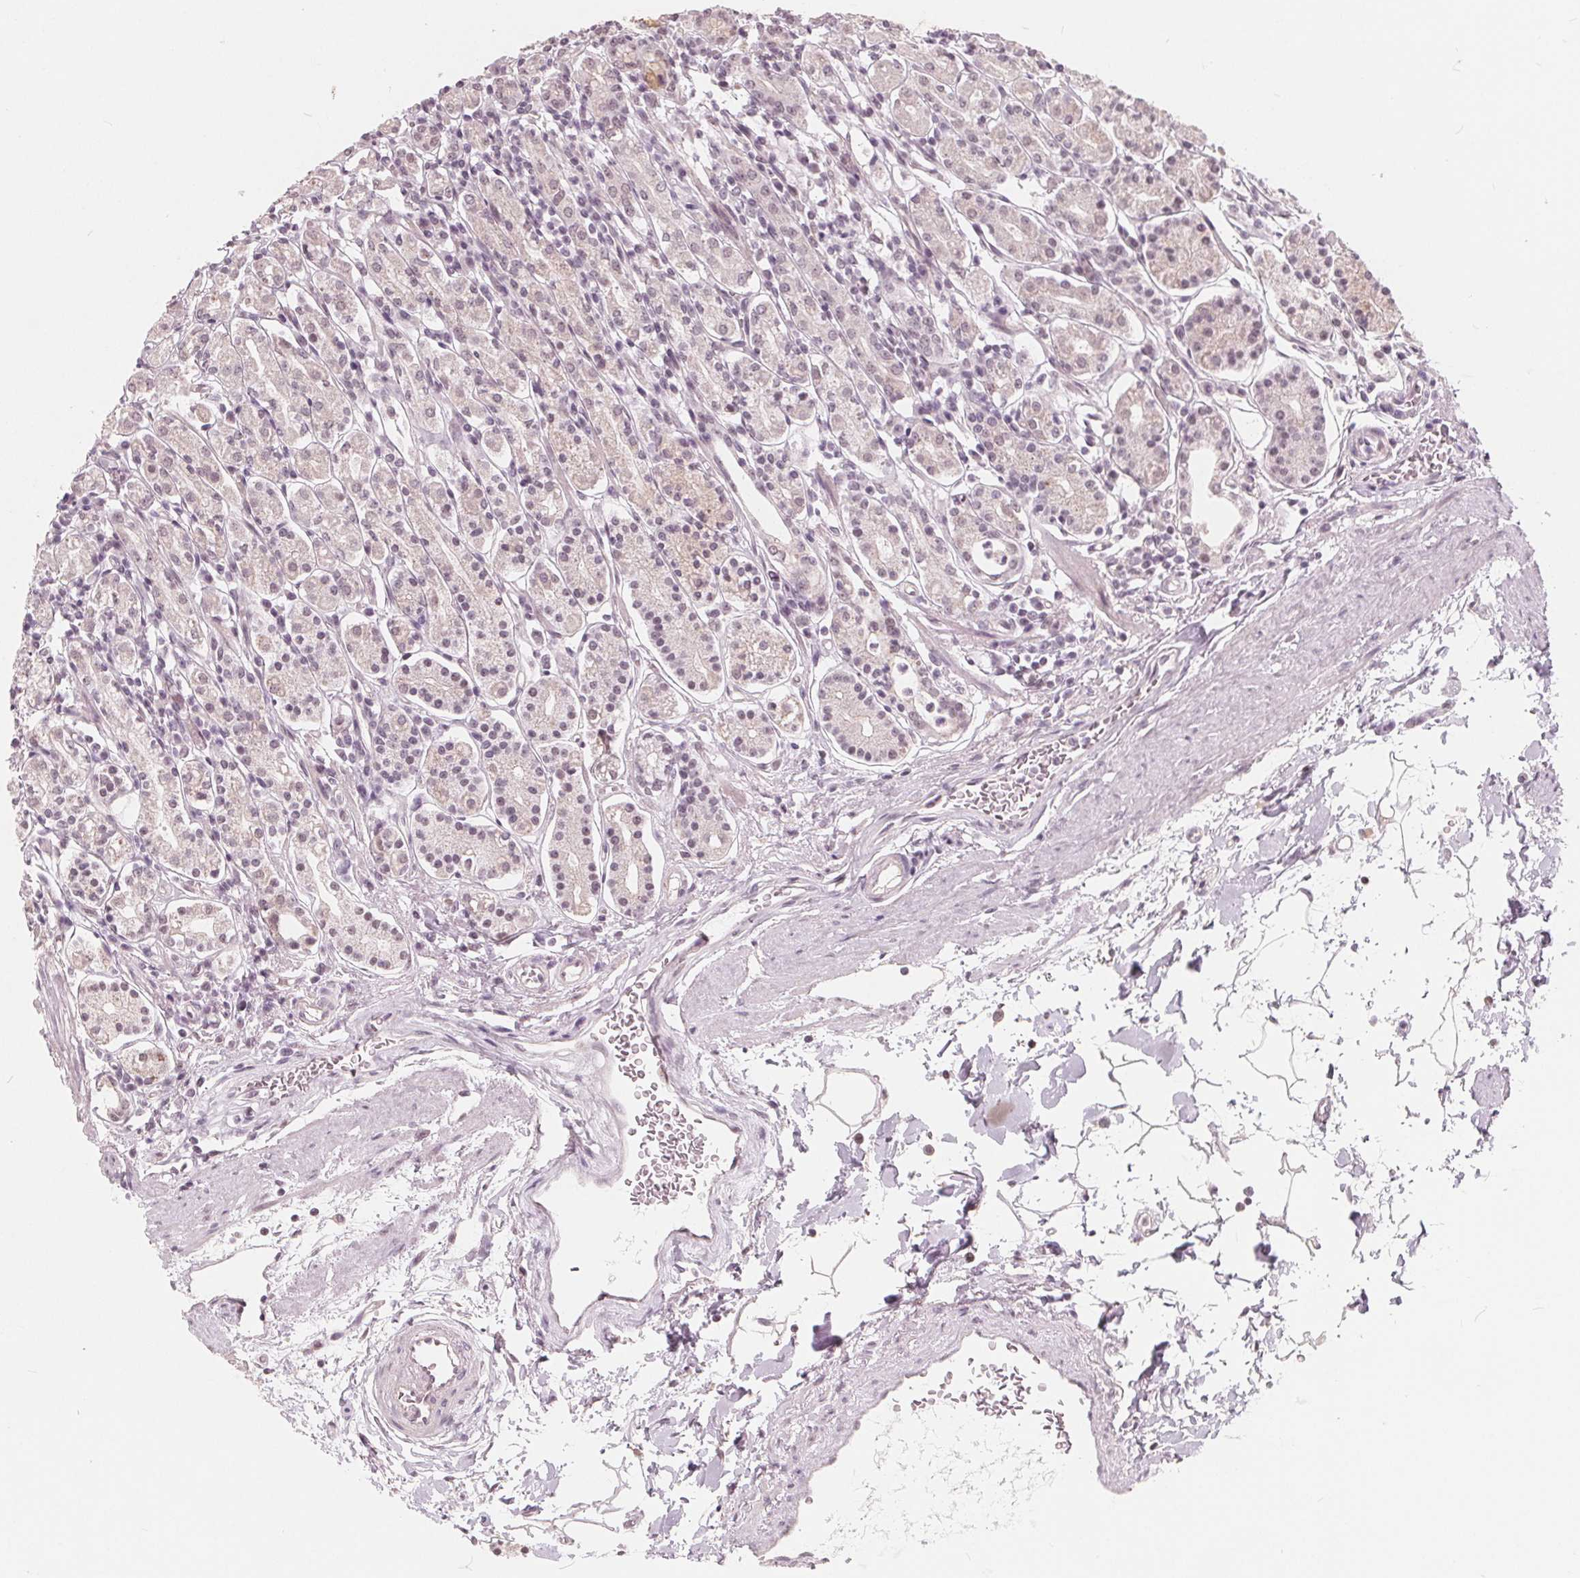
{"staining": {"intensity": "weak", "quantity": "25%-75%", "location": "nuclear"}, "tissue": "stomach", "cell_type": "Glandular cells", "image_type": "normal", "snomed": [{"axis": "morphology", "description": "Normal tissue, NOS"}, {"axis": "topography", "description": "Stomach, upper"}, {"axis": "topography", "description": "Stomach"}], "caption": "Approximately 25%-75% of glandular cells in unremarkable stomach reveal weak nuclear protein expression as visualized by brown immunohistochemical staining.", "gene": "NUP210L", "patient": {"sex": "male", "age": 62}}